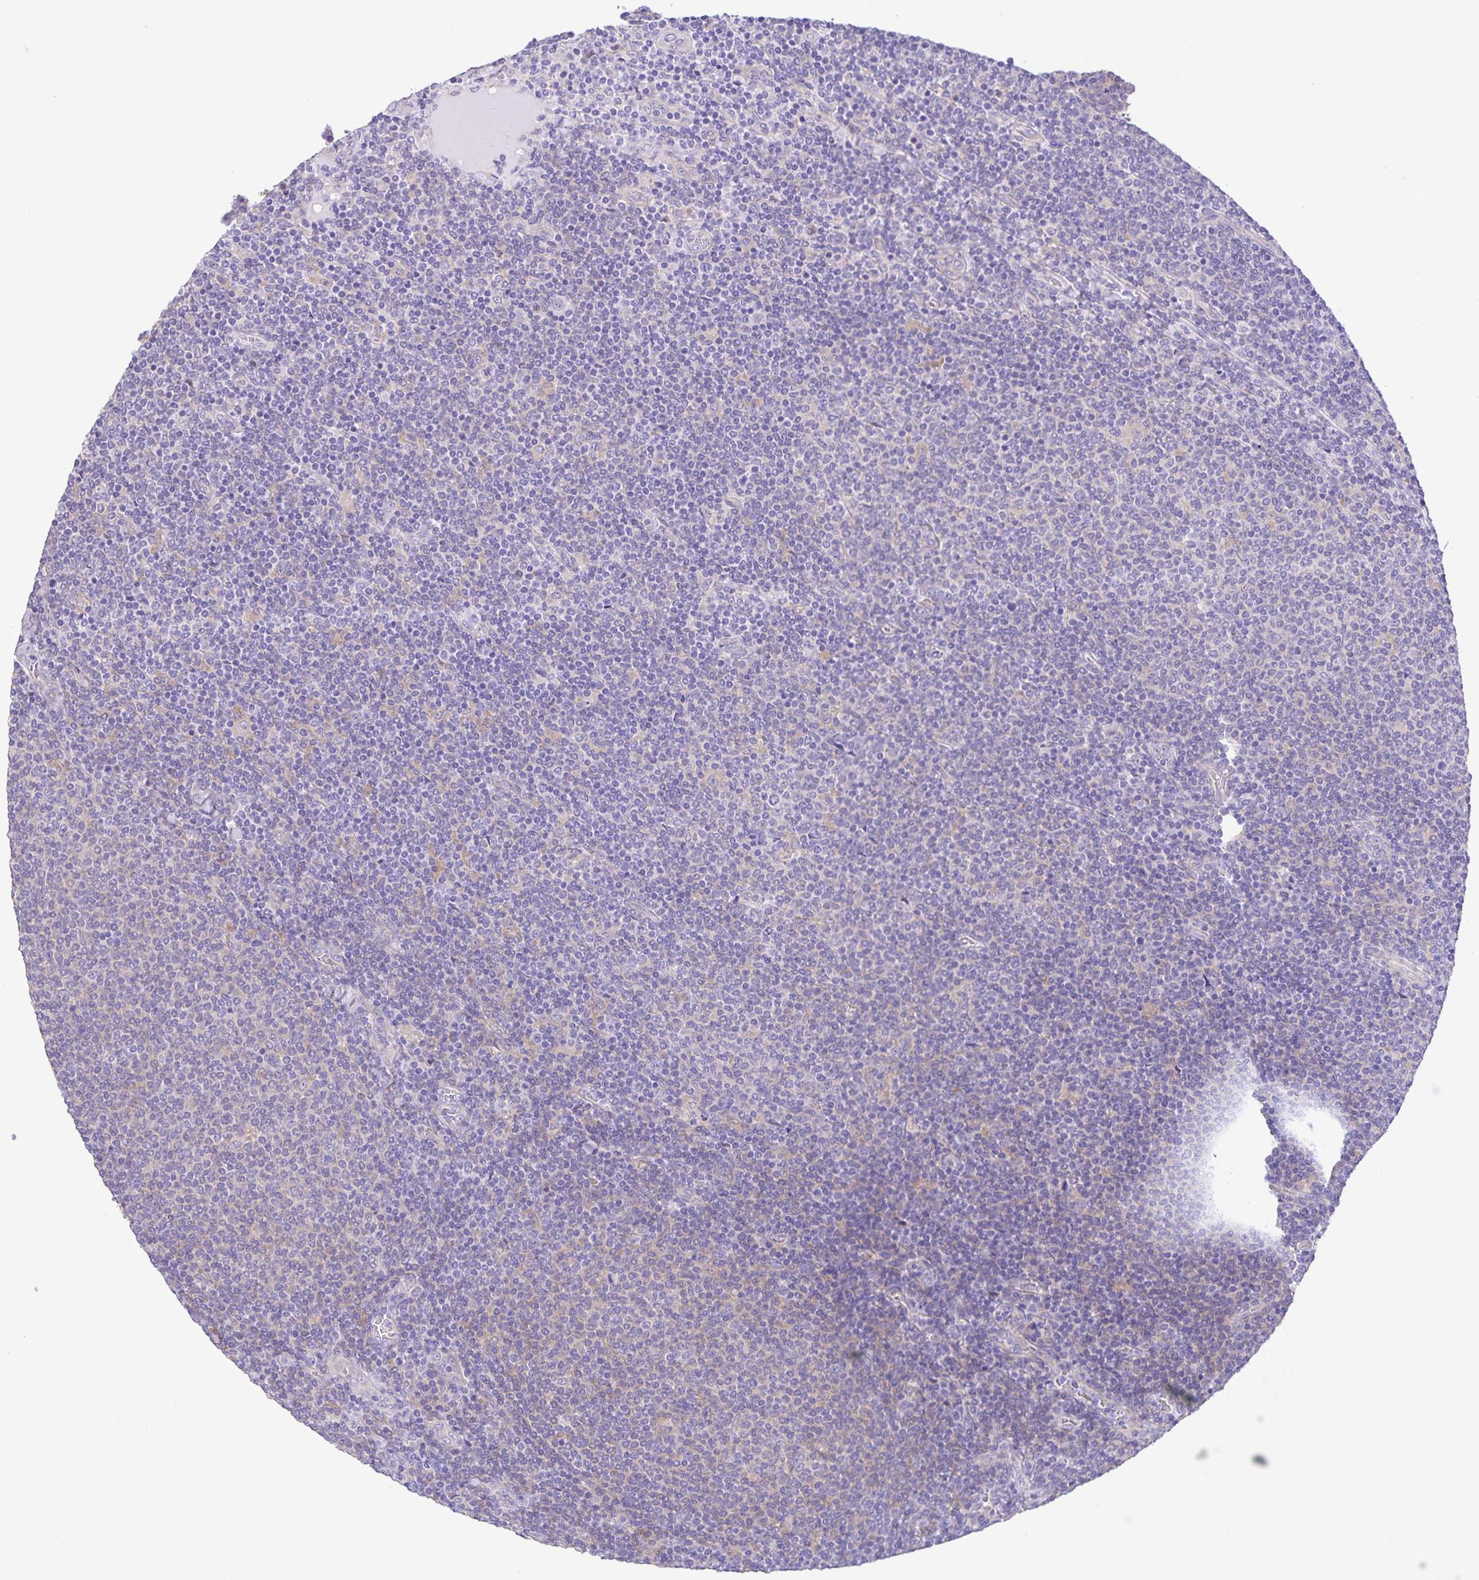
{"staining": {"intensity": "negative", "quantity": "none", "location": "none"}, "tissue": "lymphoma", "cell_type": "Tumor cells", "image_type": "cancer", "snomed": [{"axis": "morphology", "description": "Malignant lymphoma, non-Hodgkin's type, Low grade"}, {"axis": "topography", "description": "Lymph node"}], "caption": "An immunohistochemistry (IHC) histopathology image of lymphoma is shown. There is no staining in tumor cells of lymphoma.", "gene": "BOLL", "patient": {"sex": "male", "age": 52}}